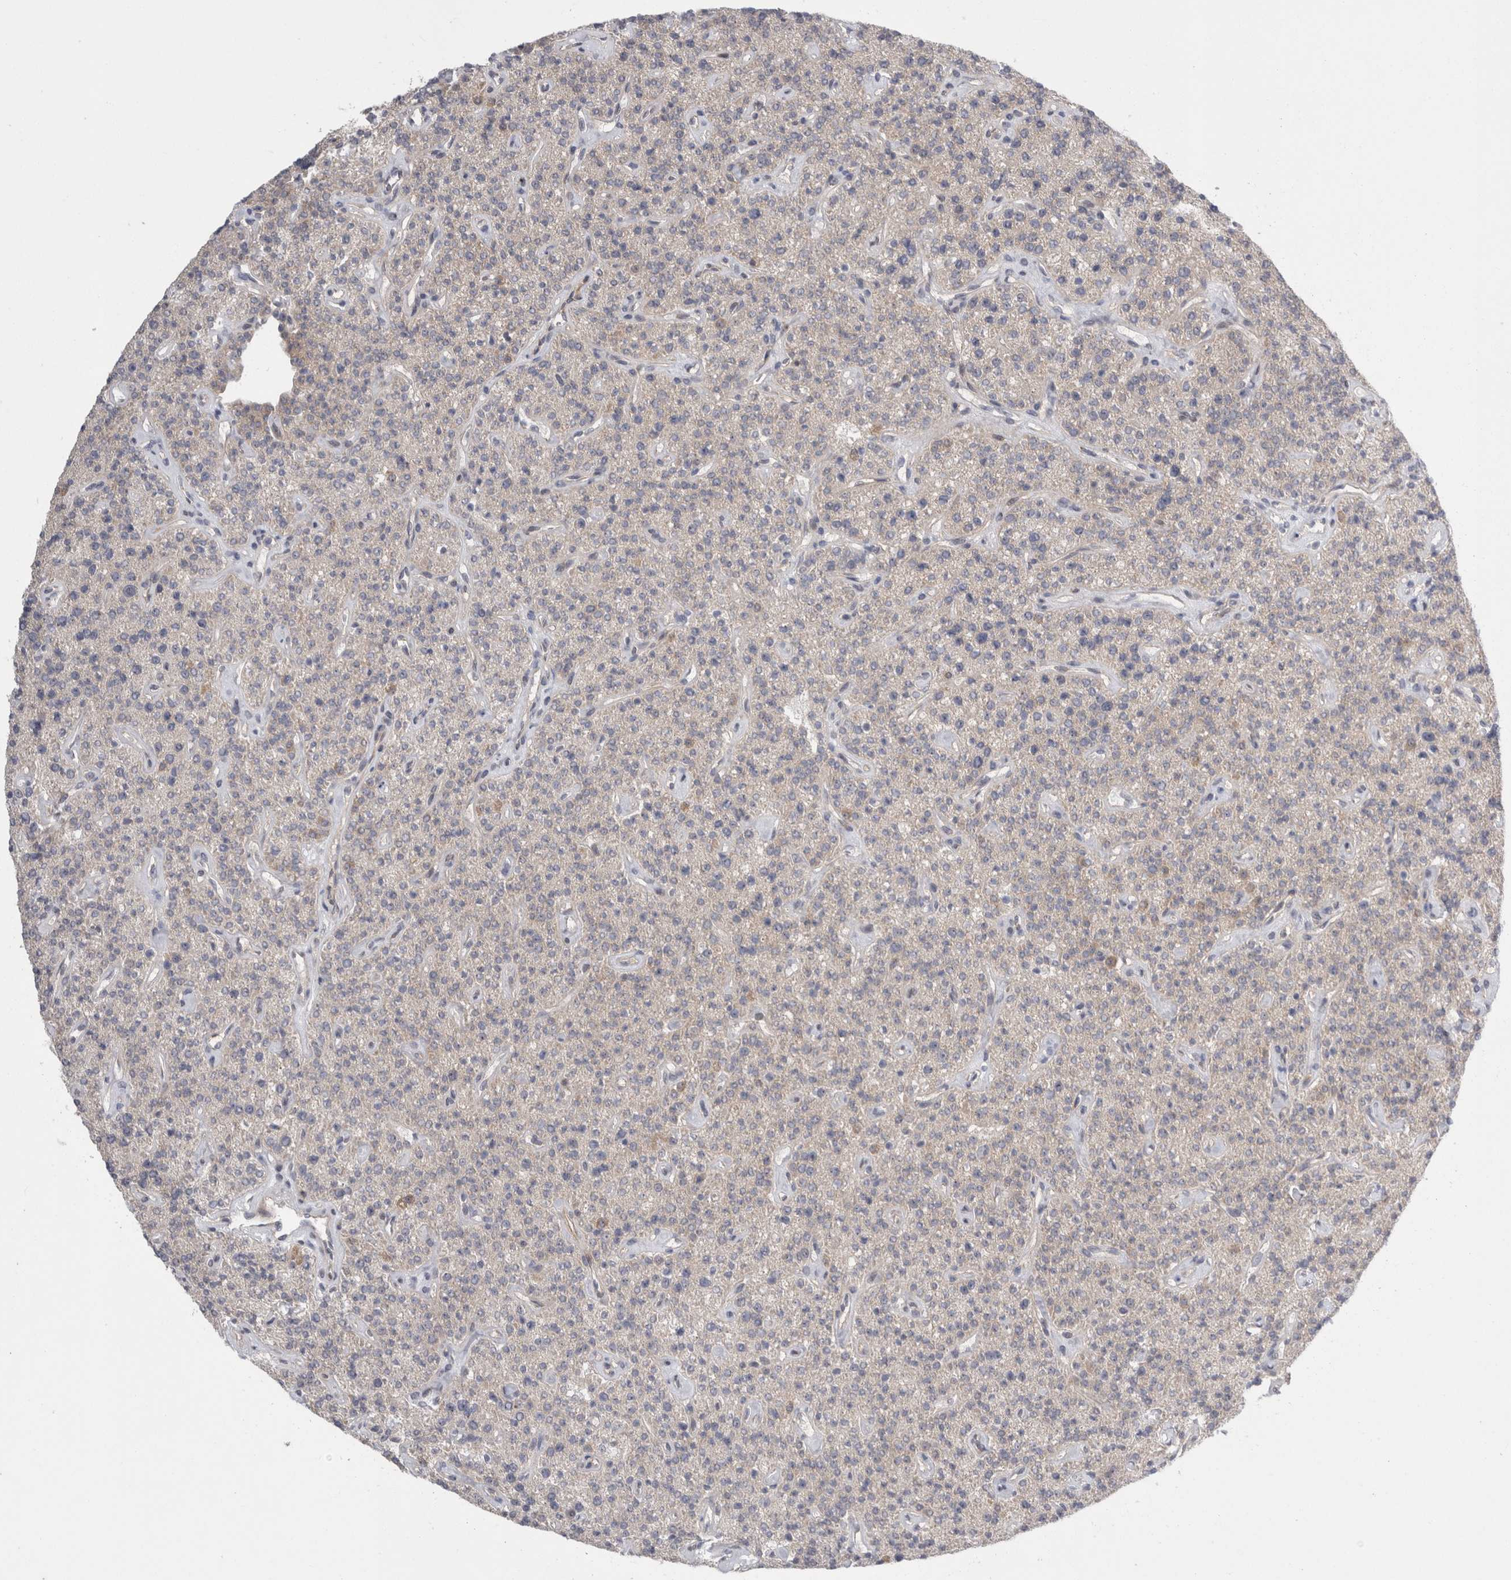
{"staining": {"intensity": "moderate", "quantity": "25%-75%", "location": "cytoplasmic/membranous"}, "tissue": "parathyroid gland", "cell_type": "Glandular cells", "image_type": "normal", "snomed": [{"axis": "morphology", "description": "Normal tissue, NOS"}, {"axis": "topography", "description": "Parathyroid gland"}], "caption": "A high-resolution image shows immunohistochemistry (IHC) staining of unremarkable parathyroid gland, which shows moderate cytoplasmic/membranous expression in approximately 25%-75% of glandular cells. (IHC, brightfield microscopy, high magnification).", "gene": "TAFA5", "patient": {"sex": "male", "age": 46}}